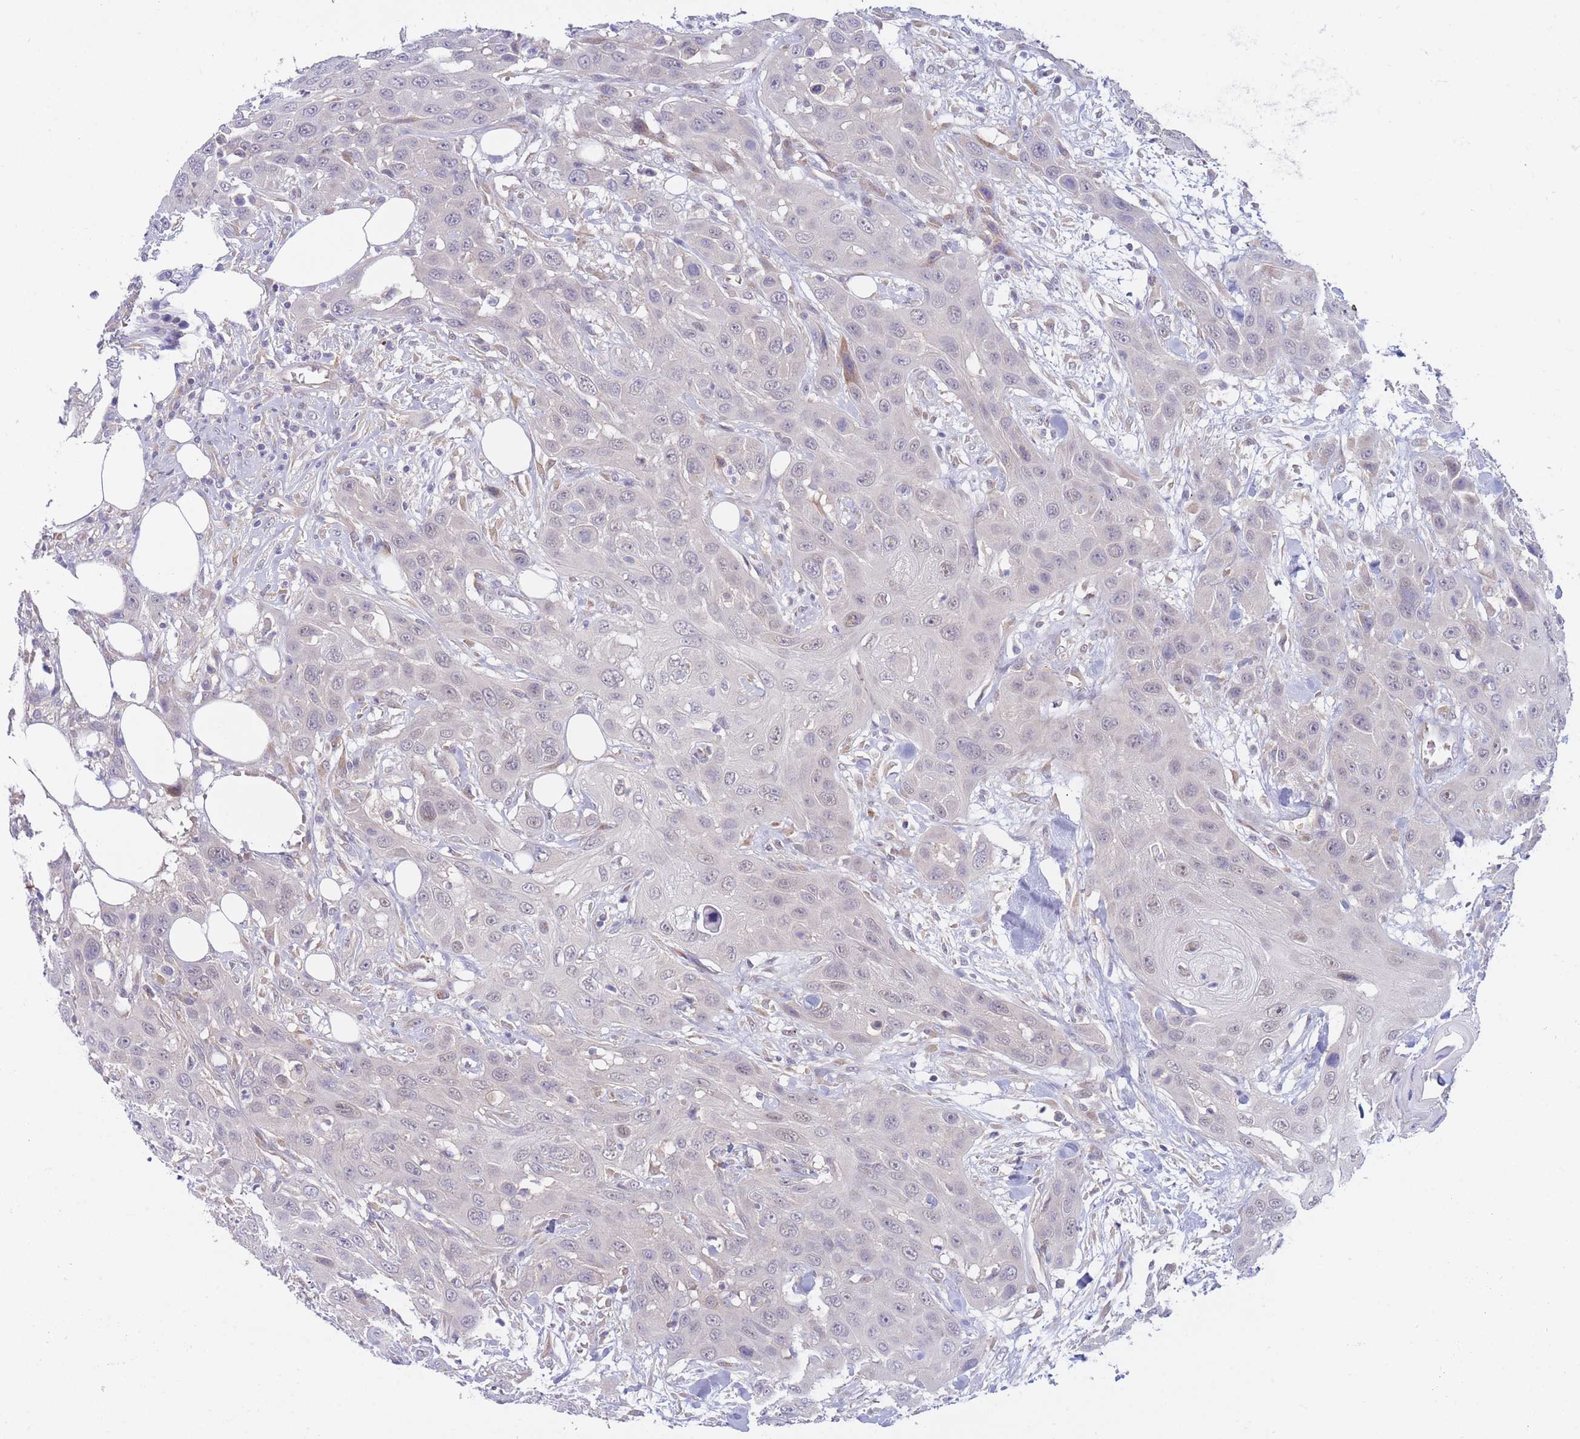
{"staining": {"intensity": "negative", "quantity": "none", "location": "none"}, "tissue": "head and neck cancer", "cell_type": "Tumor cells", "image_type": "cancer", "snomed": [{"axis": "morphology", "description": "Squamous cell carcinoma, NOS"}, {"axis": "topography", "description": "Head-Neck"}], "caption": "IHC histopathology image of squamous cell carcinoma (head and neck) stained for a protein (brown), which shows no expression in tumor cells. Nuclei are stained in blue.", "gene": "APOL4", "patient": {"sex": "male", "age": 81}}